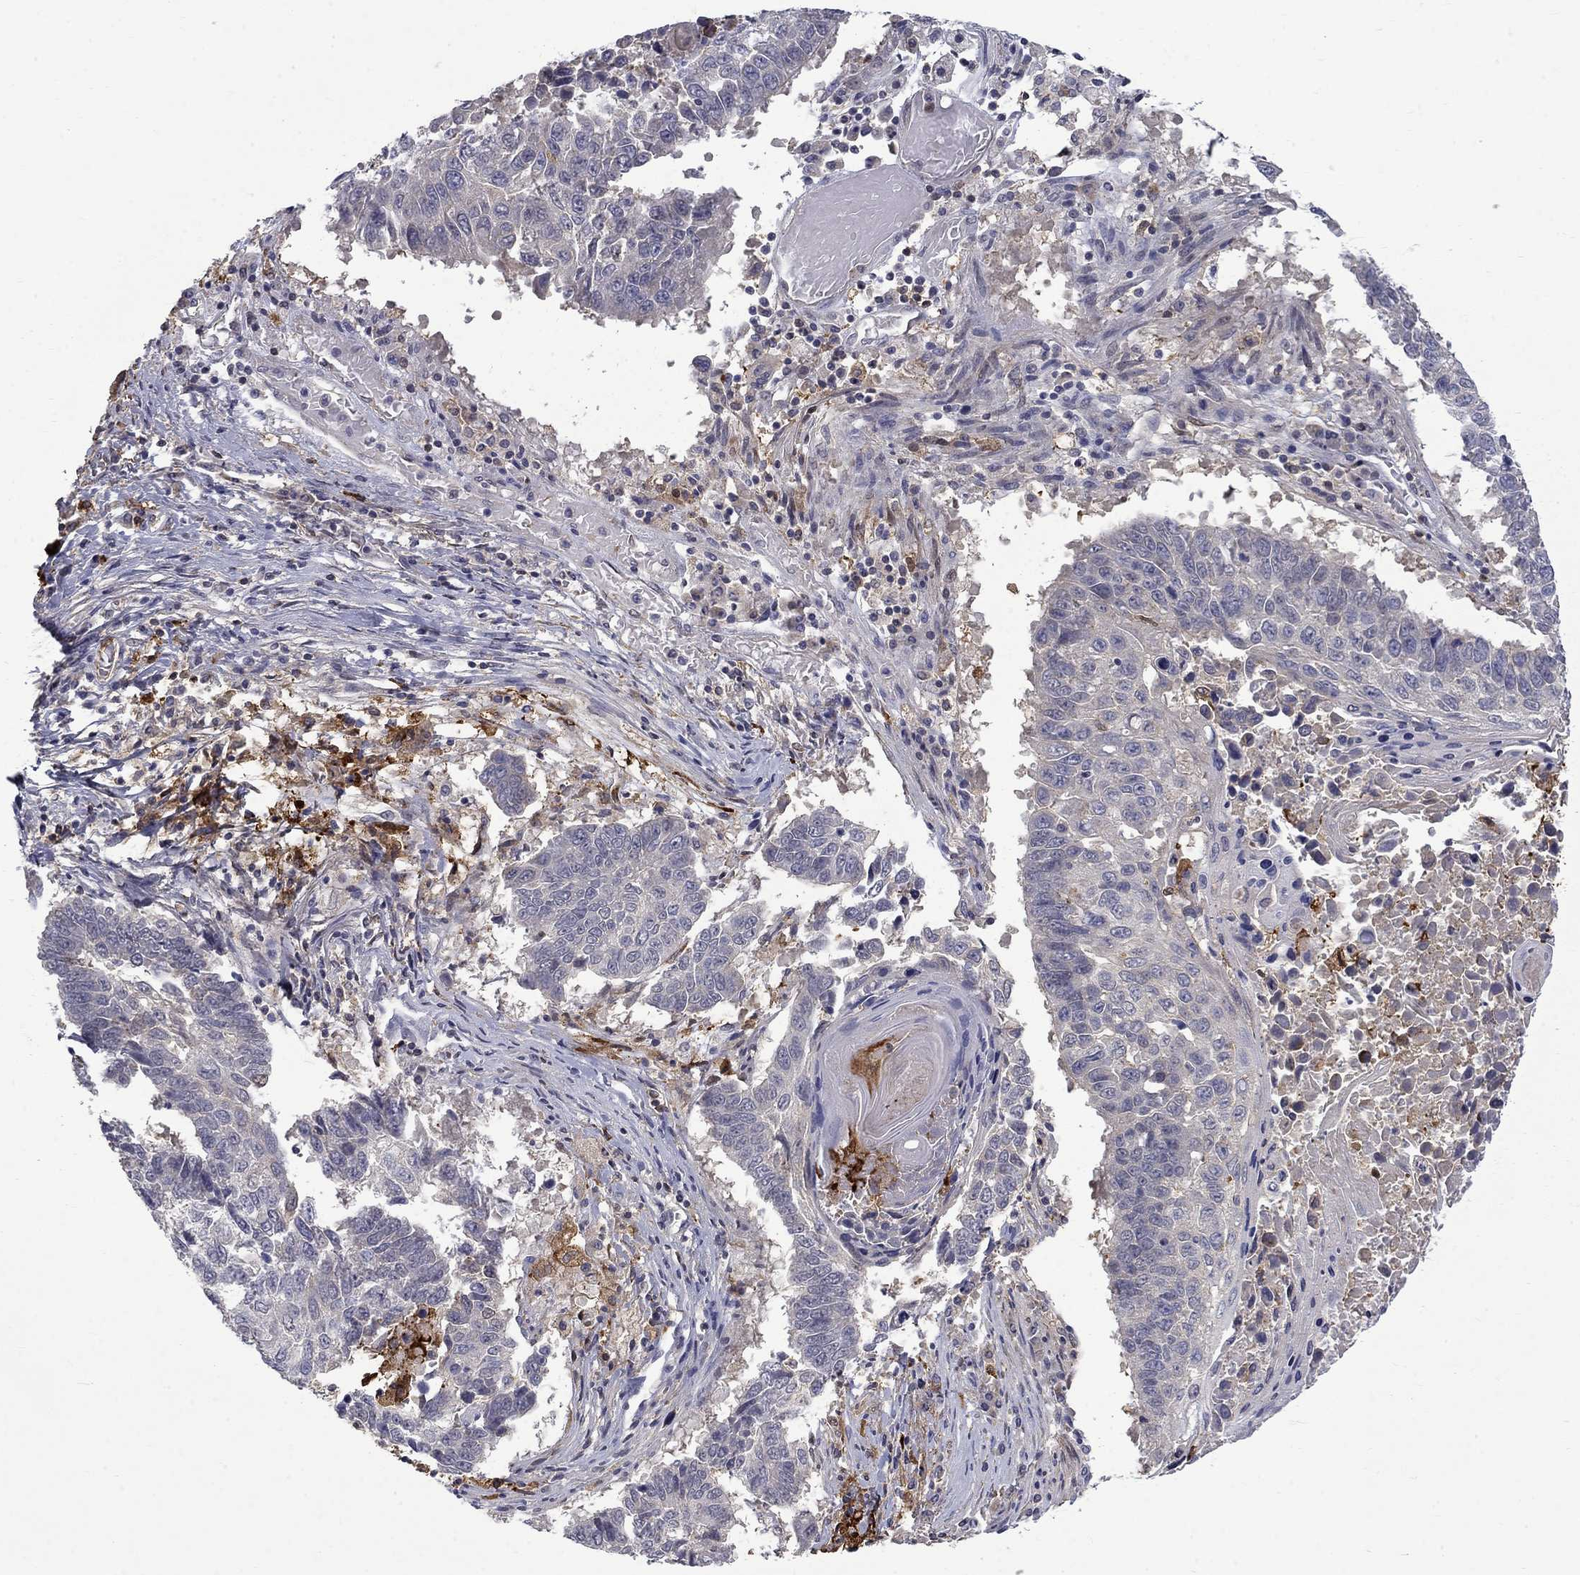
{"staining": {"intensity": "weak", "quantity": "25%-75%", "location": "cytoplasmic/membranous"}, "tissue": "lung cancer", "cell_type": "Tumor cells", "image_type": "cancer", "snomed": [{"axis": "morphology", "description": "Squamous cell carcinoma, NOS"}, {"axis": "topography", "description": "Lung"}], "caption": "Lung squamous cell carcinoma stained with a brown dye displays weak cytoplasmic/membranous positive staining in about 25%-75% of tumor cells.", "gene": "PCBP3", "patient": {"sex": "male", "age": 73}}